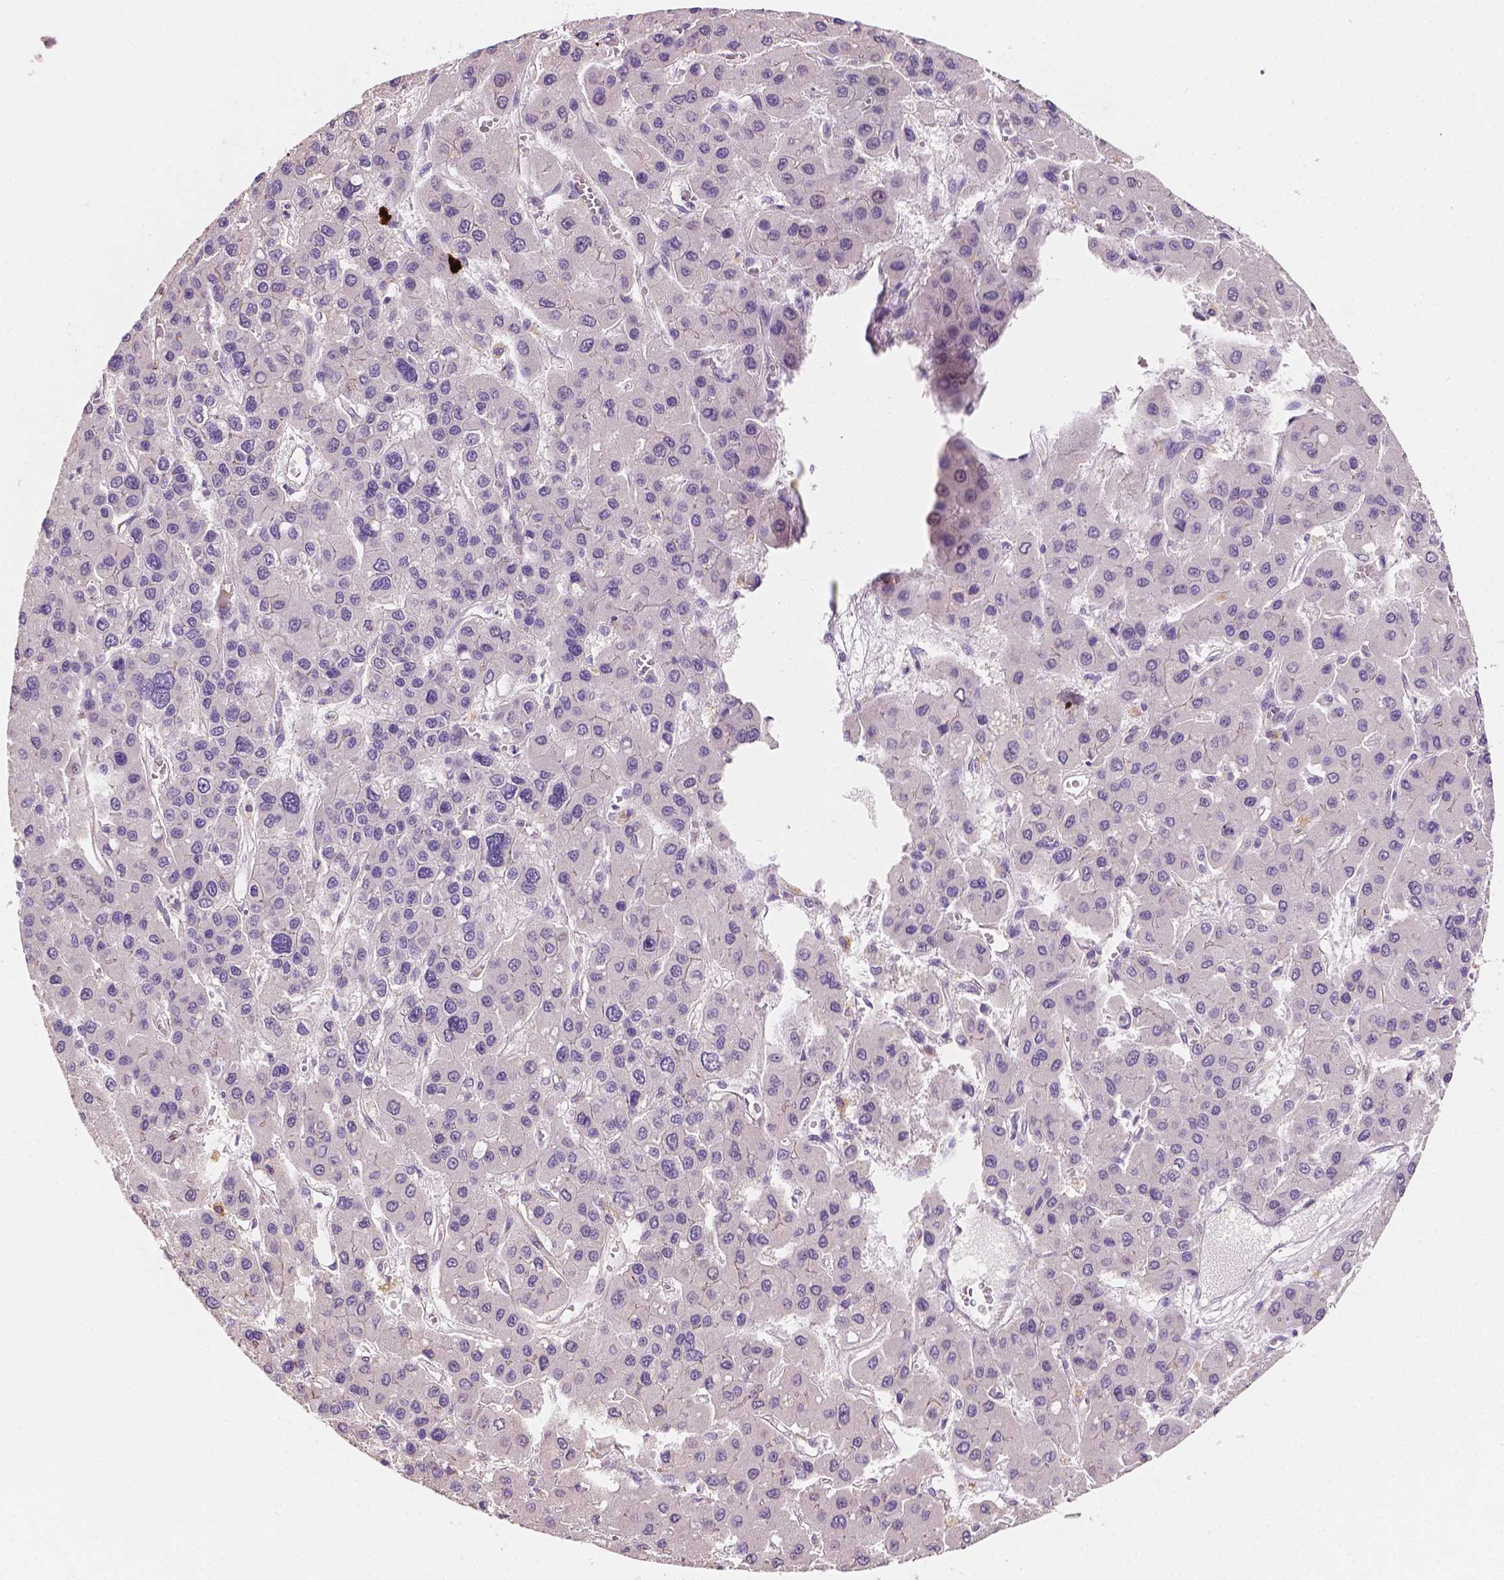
{"staining": {"intensity": "negative", "quantity": "none", "location": "none"}, "tissue": "liver cancer", "cell_type": "Tumor cells", "image_type": "cancer", "snomed": [{"axis": "morphology", "description": "Carcinoma, Hepatocellular, NOS"}, {"axis": "topography", "description": "Liver"}], "caption": "DAB immunohistochemical staining of liver cancer reveals no significant positivity in tumor cells.", "gene": "SIRT2", "patient": {"sex": "female", "age": 41}}